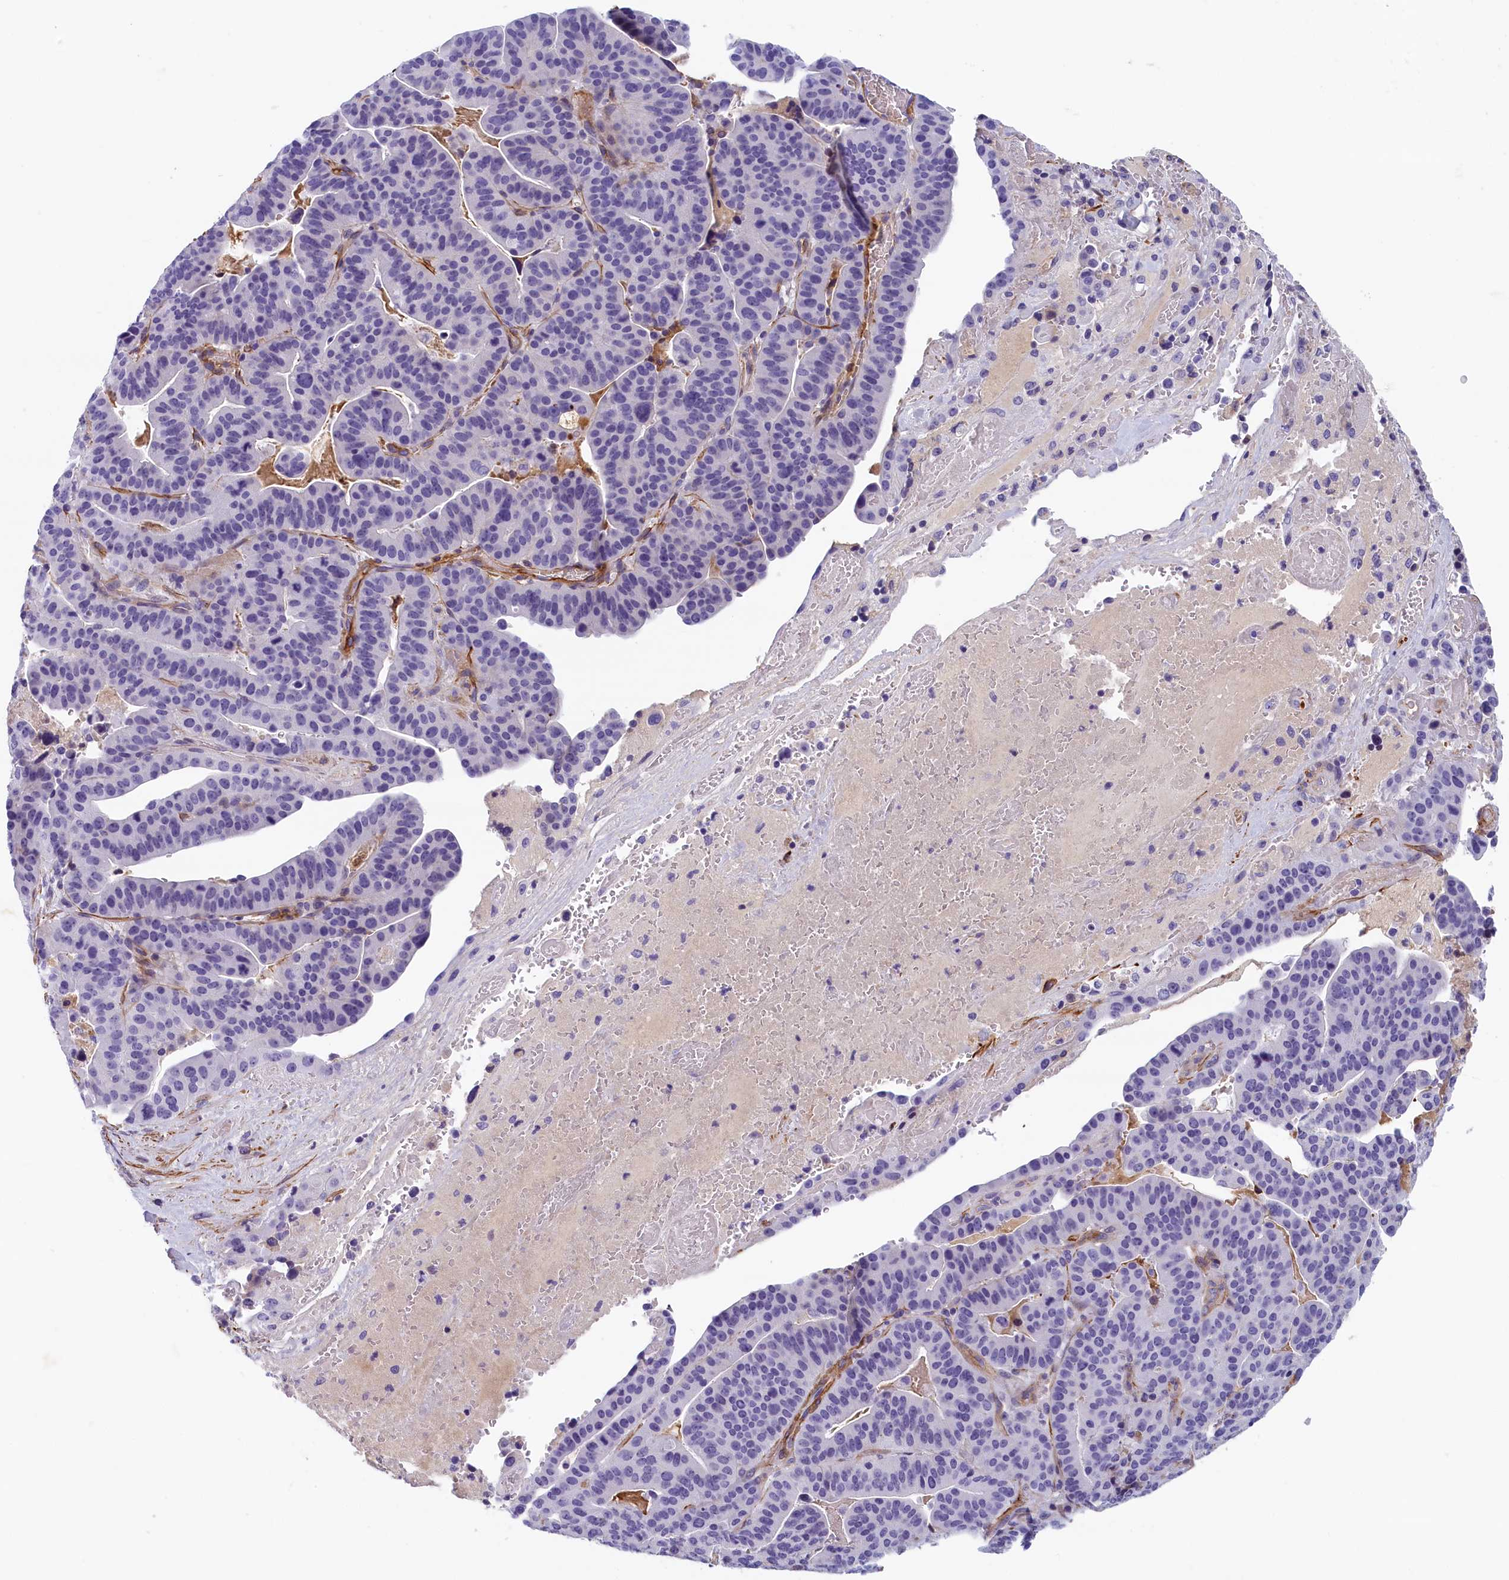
{"staining": {"intensity": "negative", "quantity": "none", "location": "none"}, "tissue": "stomach cancer", "cell_type": "Tumor cells", "image_type": "cancer", "snomed": [{"axis": "morphology", "description": "Adenocarcinoma, NOS"}, {"axis": "topography", "description": "Stomach"}], "caption": "A micrograph of human stomach cancer is negative for staining in tumor cells.", "gene": "BCL2L13", "patient": {"sex": "male", "age": 48}}